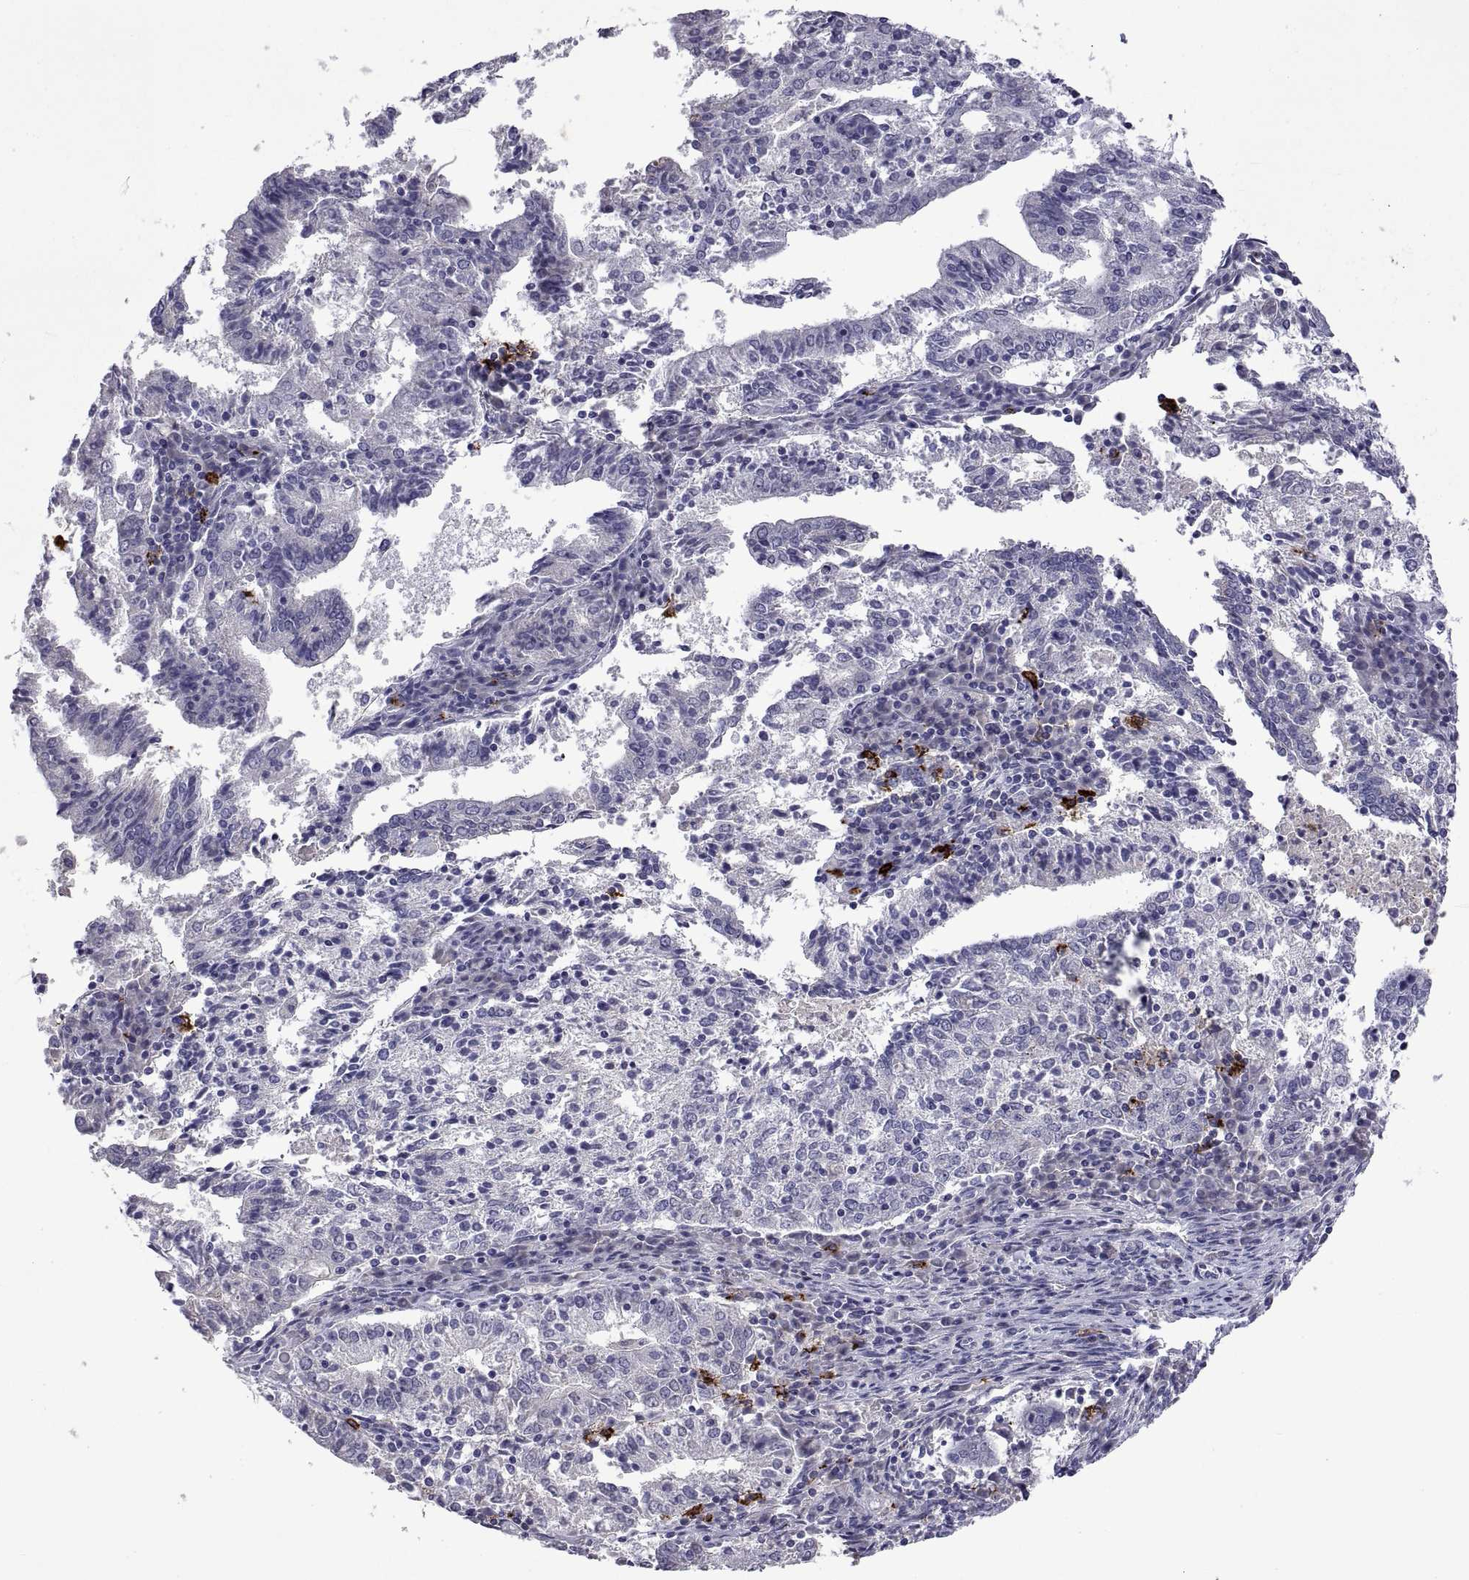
{"staining": {"intensity": "negative", "quantity": "none", "location": "none"}, "tissue": "endometrial cancer", "cell_type": "Tumor cells", "image_type": "cancer", "snomed": [{"axis": "morphology", "description": "Adenocarcinoma, NOS"}, {"axis": "topography", "description": "Endometrium"}], "caption": "Tumor cells show no significant expression in endometrial cancer. (DAB (3,3'-diaminobenzidine) immunohistochemistry (IHC) visualized using brightfield microscopy, high magnification).", "gene": "MS4A1", "patient": {"sex": "female", "age": 82}}